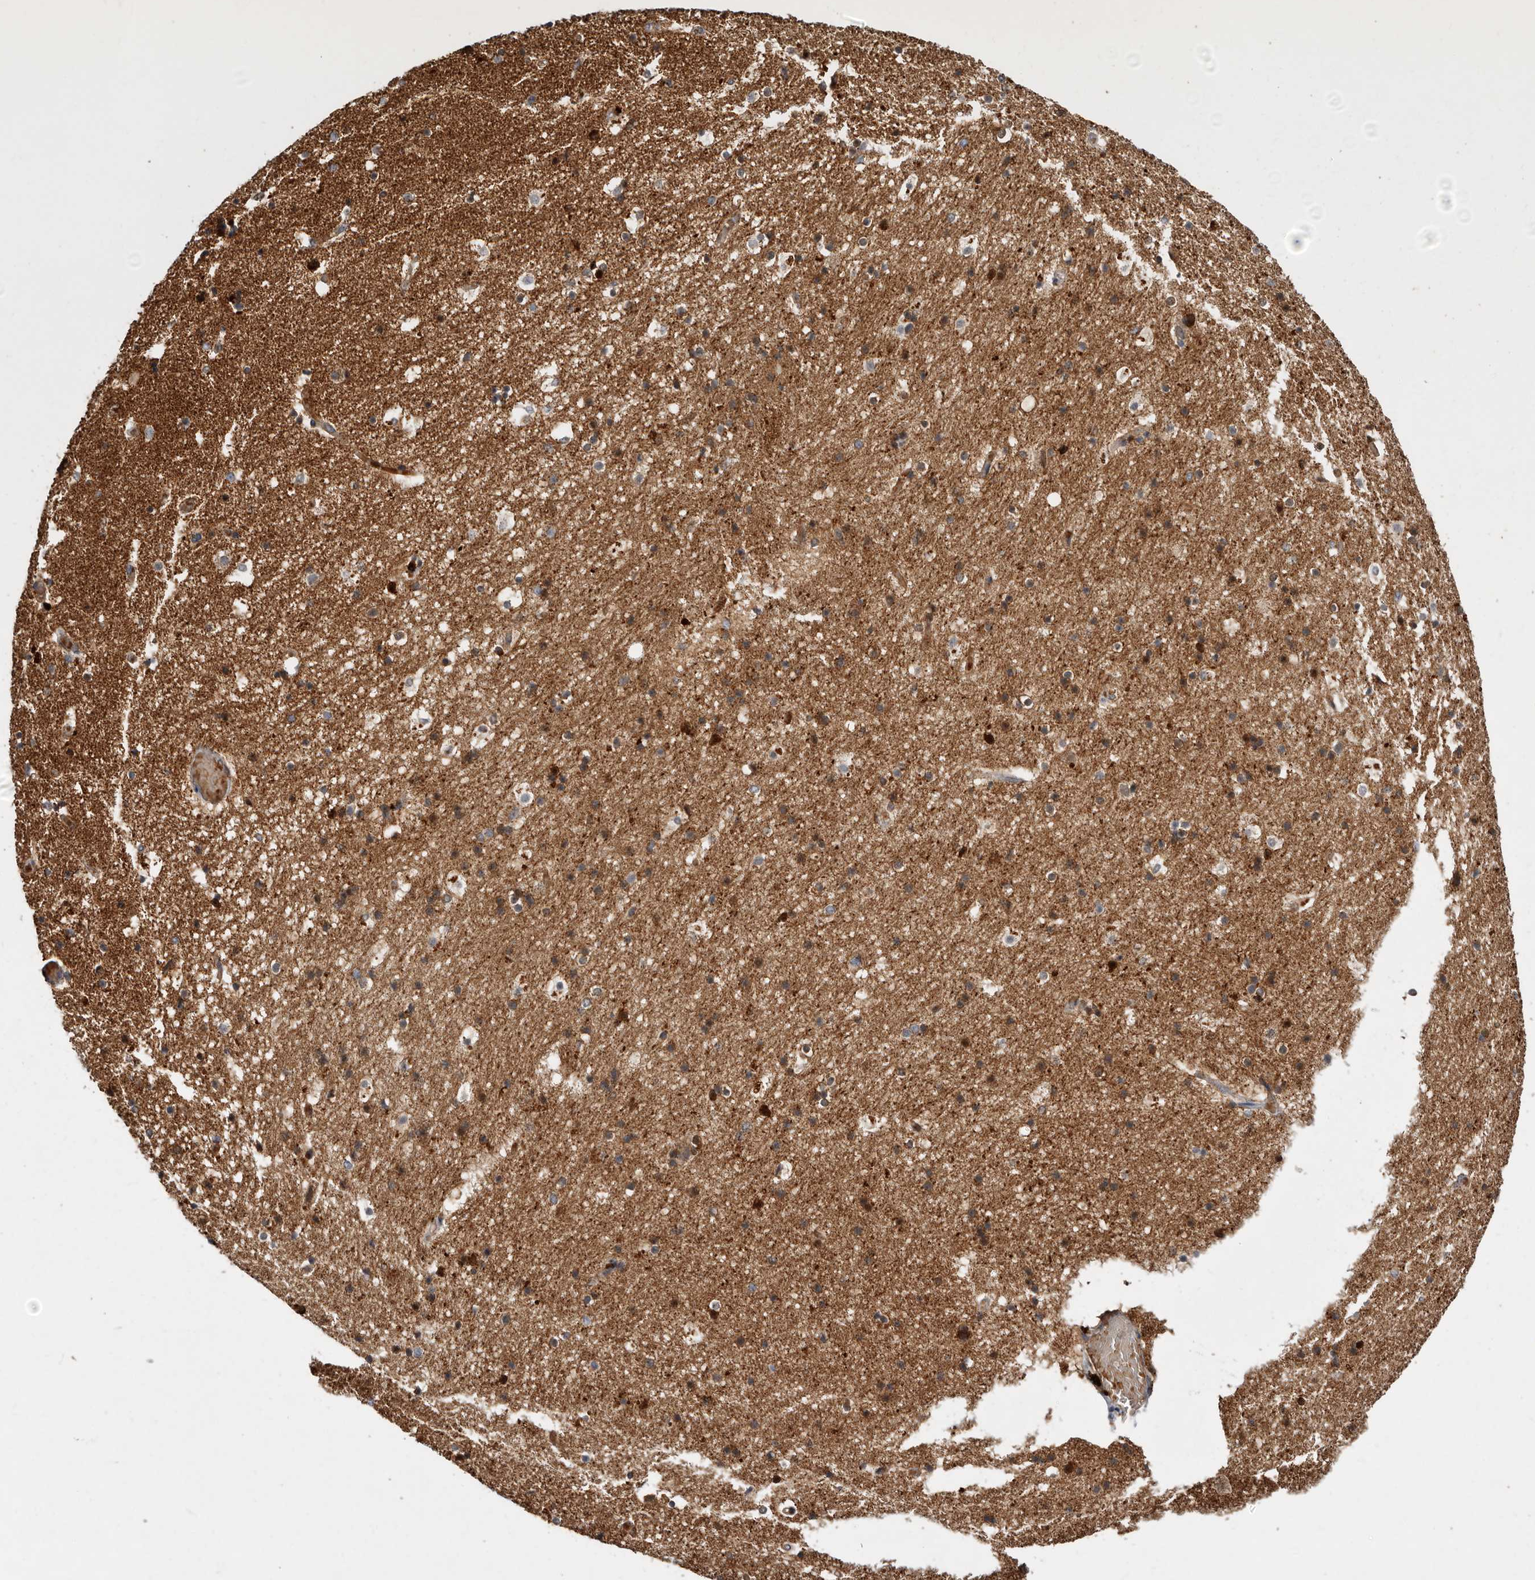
{"staining": {"intensity": "moderate", "quantity": "25%-75%", "location": "cytoplasmic/membranous"}, "tissue": "hippocampus", "cell_type": "Glial cells", "image_type": "normal", "snomed": [{"axis": "morphology", "description": "Normal tissue, NOS"}, {"axis": "topography", "description": "Hippocampus"}], "caption": "Glial cells reveal medium levels of moderate cytoplasmic/membranous expression in about 25%-75% of cells in benign human hippocampus. (DAB (3,3'-diaminobenzidine) = brown stain, brightfield microscopy at high magnification).", "gene": "GOT1L1", "patient": {"sex": "female", "age": 52}}